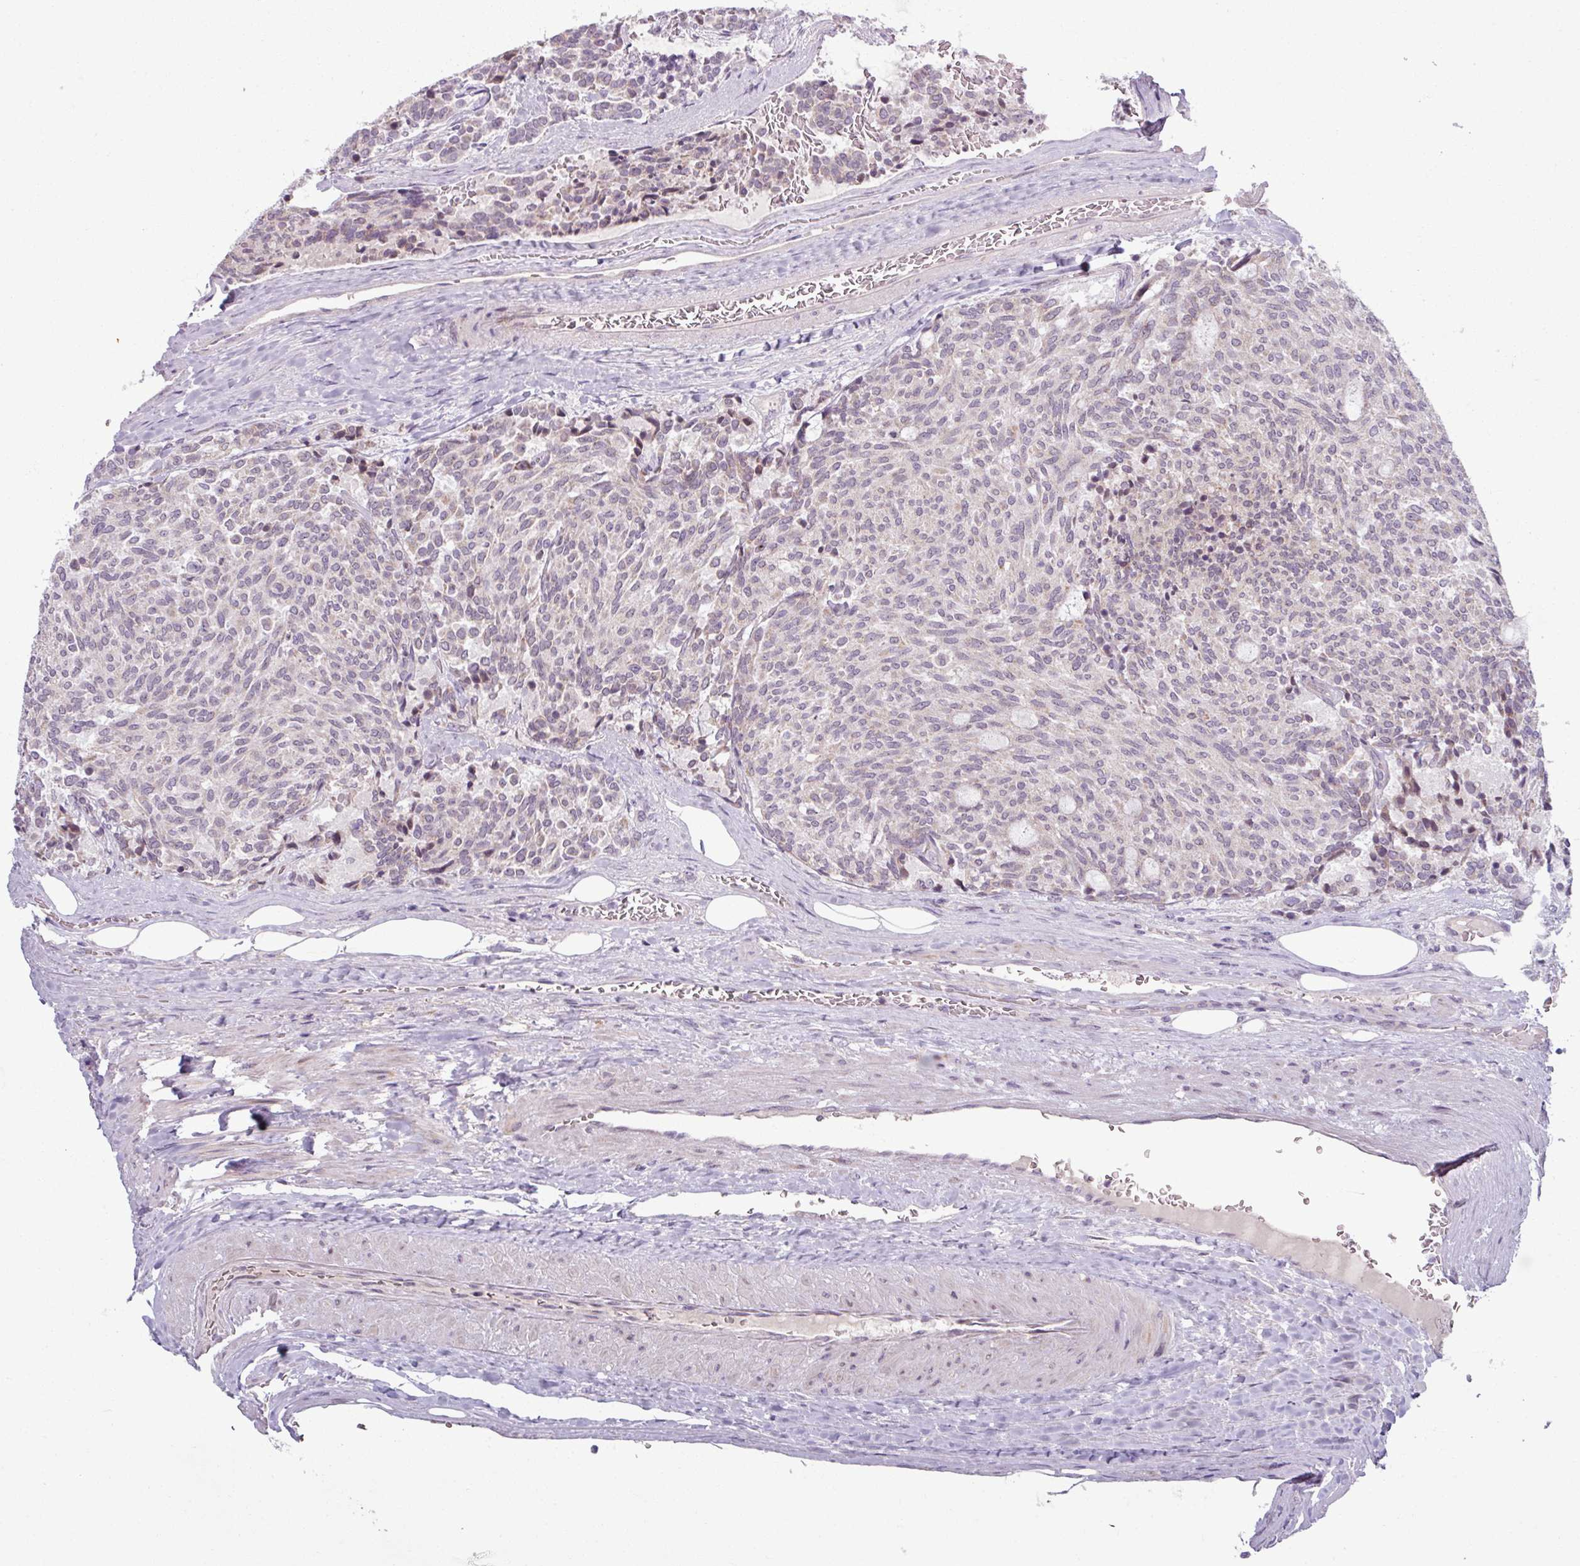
{"staining": {"intensity": "negative", "quantity": "none", "location": "none"}, "tissue": "carcinoid", "cell_type": "Tumor cells", "image_type": "cancer", "snomed": [{"axis": "morphology", "description": "Carcinoid, malignant, NOS"}, {"axis": "topography", "description": "Pancreas"}], "caption": "This image is of carcinoid stained with immunohistochemistry to label a protein in brown with the nuclei are counter-stained blue. There is no staining in tumor cells.", "gene": "OGFOD3", "patient": {"sex": "female", "age": 54}}